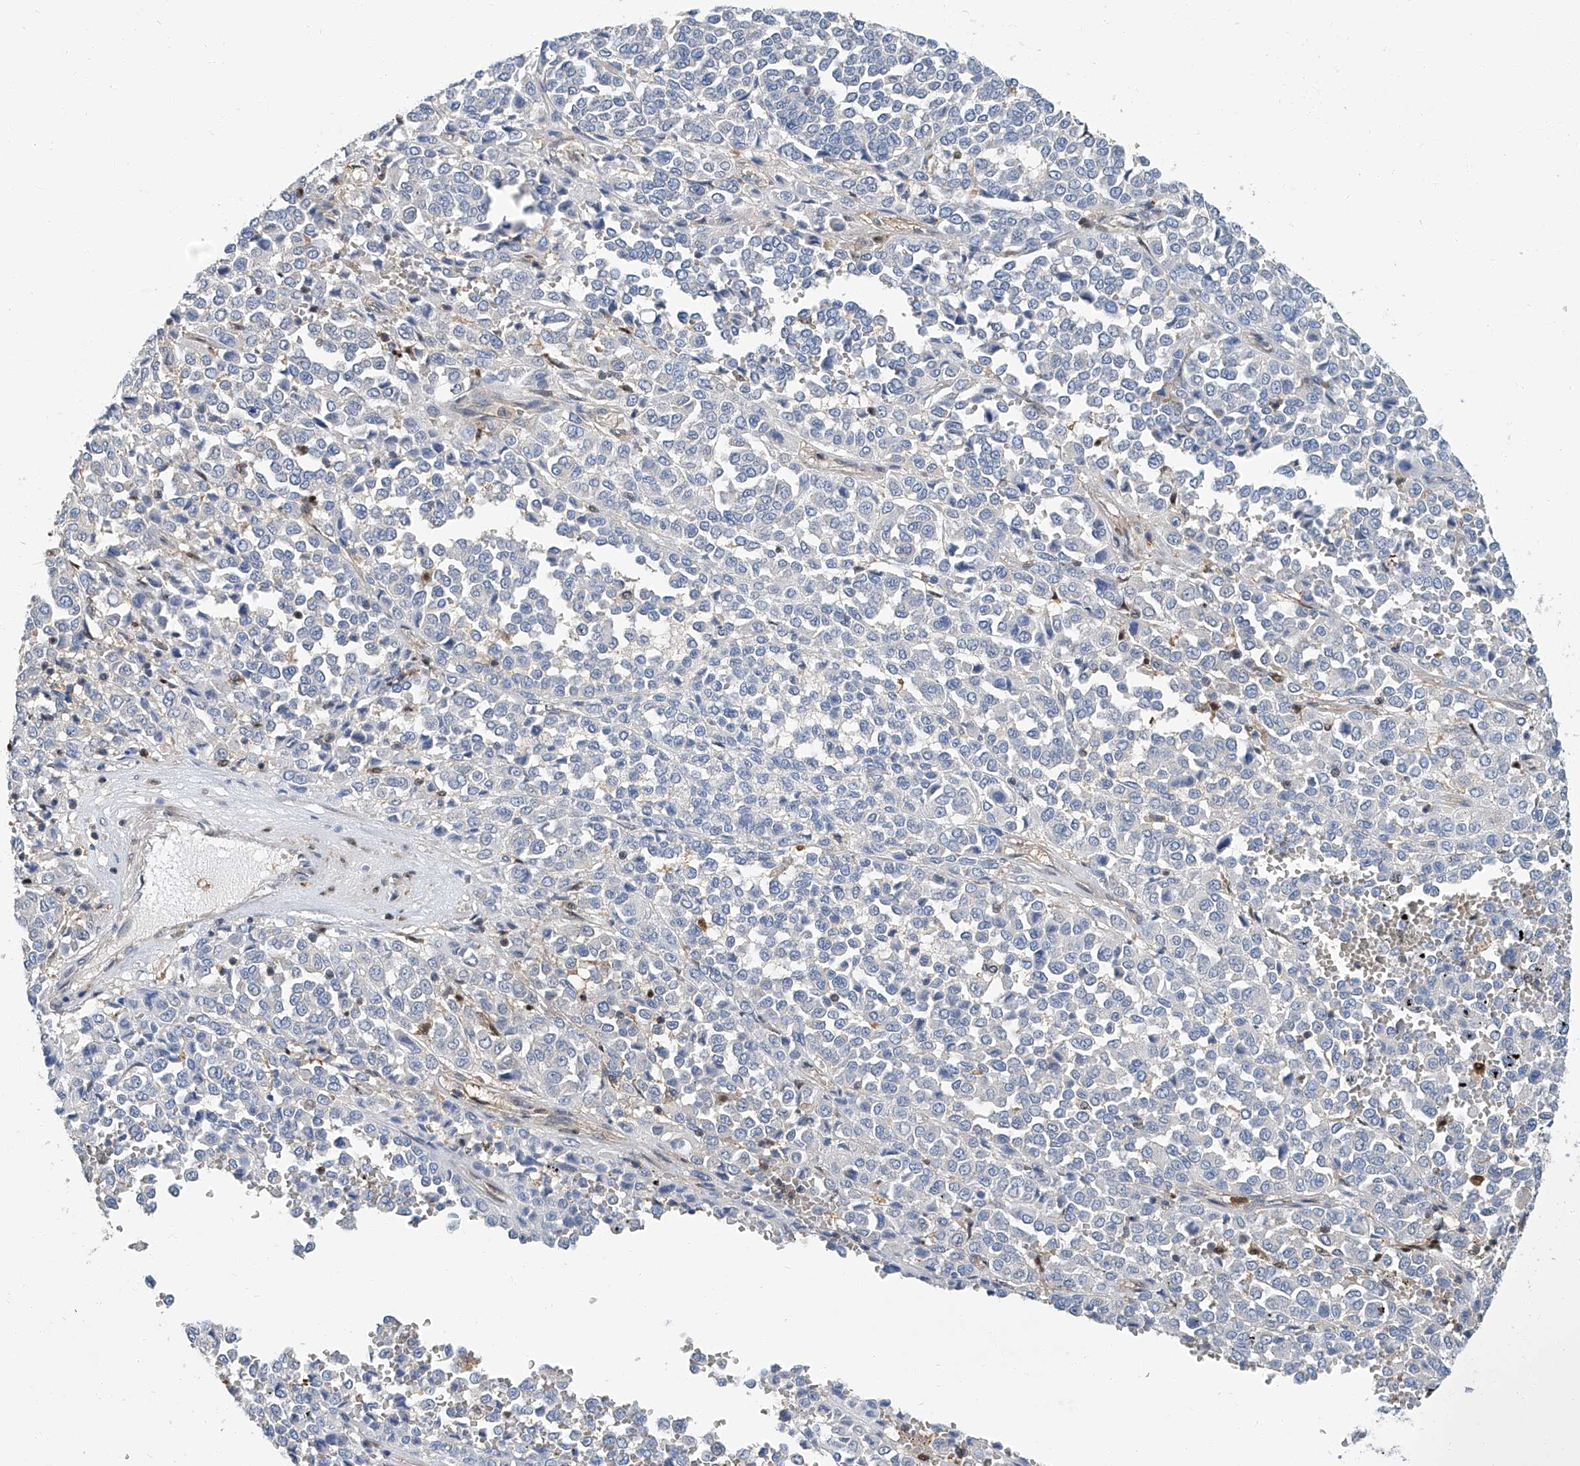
{"staining": {"intensity": "negative", "quantity": "none", "location": "none"}, "tissue": "melanoma", "cell_type": "Tumor cells", "image_type": "cancer", "snomed": [{"axis": "morphology", "description": "Malignant melanoma, Metastatic site"}, {"axis": "topography", "description": "Pancreas"}], "caption": "High power microscopy micrograph of an immunohistochemistry (IHC) micrograph of malignant melanoma (metastatic site), revealing no significant staining in tumor cells.", "gene": "PSMB10", "patient": {"sex": "female", "age": 30}}